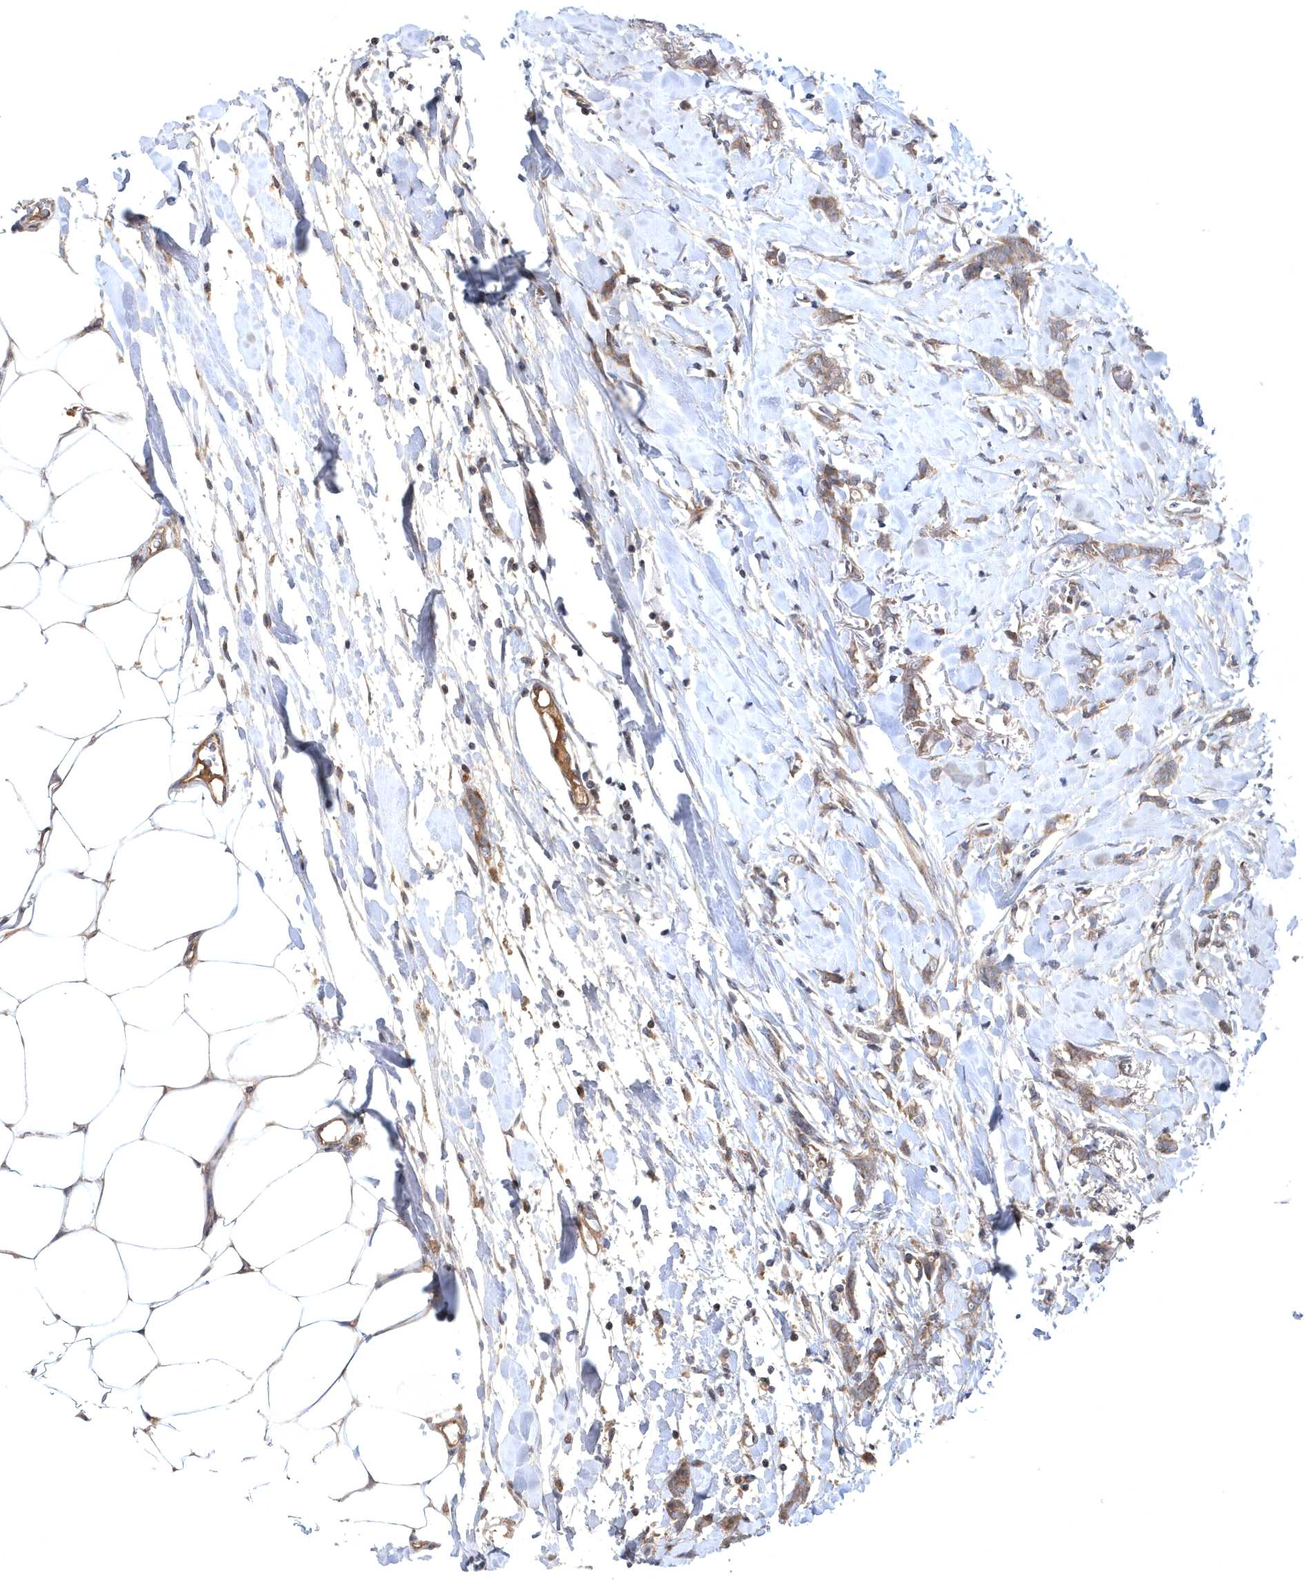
{"staining": {"intensity": "weak", "quantity": ">75%", "location": "cytoplasmic/membranous"}, "tissue": "breast cancer", "cell_type": "Tumor cells", "image_type": "cancer", "snomed": [{"axis": "morphology", "description": "Lobular carcinoma, in situ"}, {"axis": "morphology", "description": "Lobular carcinoma"}, {"axis": "topography", "description": "Breast"}], "caption": "Brown immunohistochemical staining in human breast cancer demonstrates weak cytoplasmic/membranous staining in approximately >75% of tumor cells.", "gene": "HMGCS1", "patient": {"sex": "female", "age": 41}}